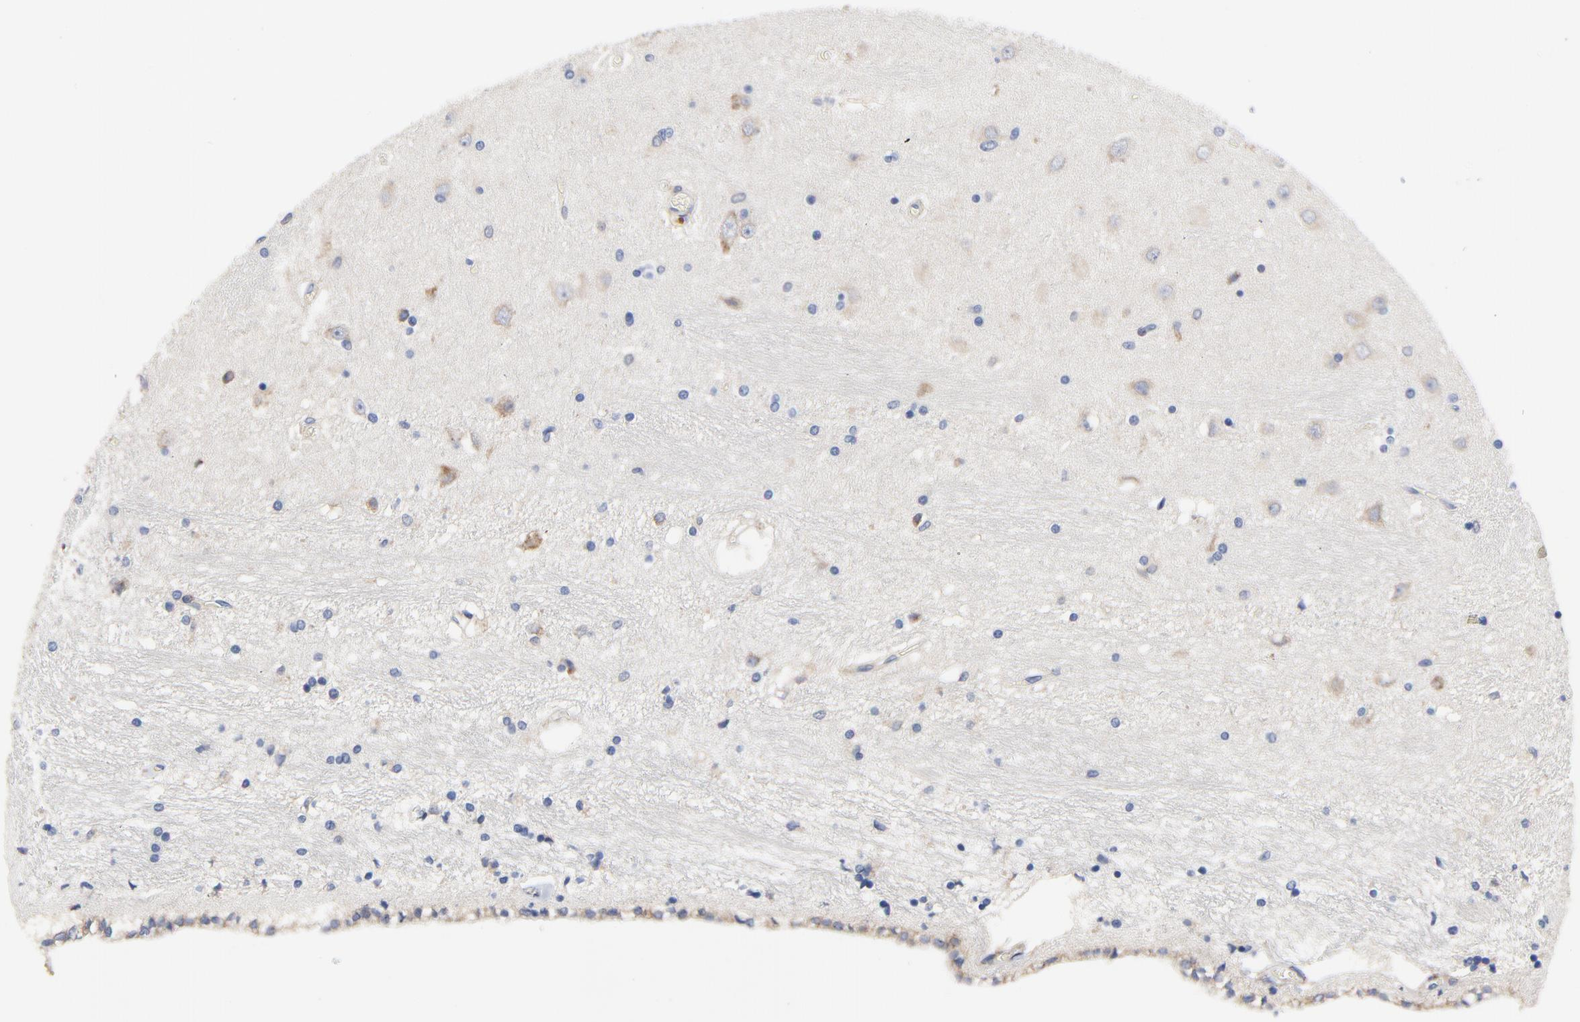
{"staining": {"intensity": "weak", "quantity": "<25%", "location": "cytoplasmic/membranous"}, "tissue": "hippocampus", "cell_type": "Neuronal cells", "image_type": "normal", "snomed": [{"axis": "morphology", "description": "Normal tissue, NOS"}, {"axis": "topography", "description": "Hippocampus"}], "caption": "IHC micrograph of unremarkable hippocampus: human hippocampus stained with DAB (3,3'-diaminobenzidine) displays no significant protein staining in neuronal cells.", "gene": "VAV2", "patient": {"sex": "female", "age": 54}}